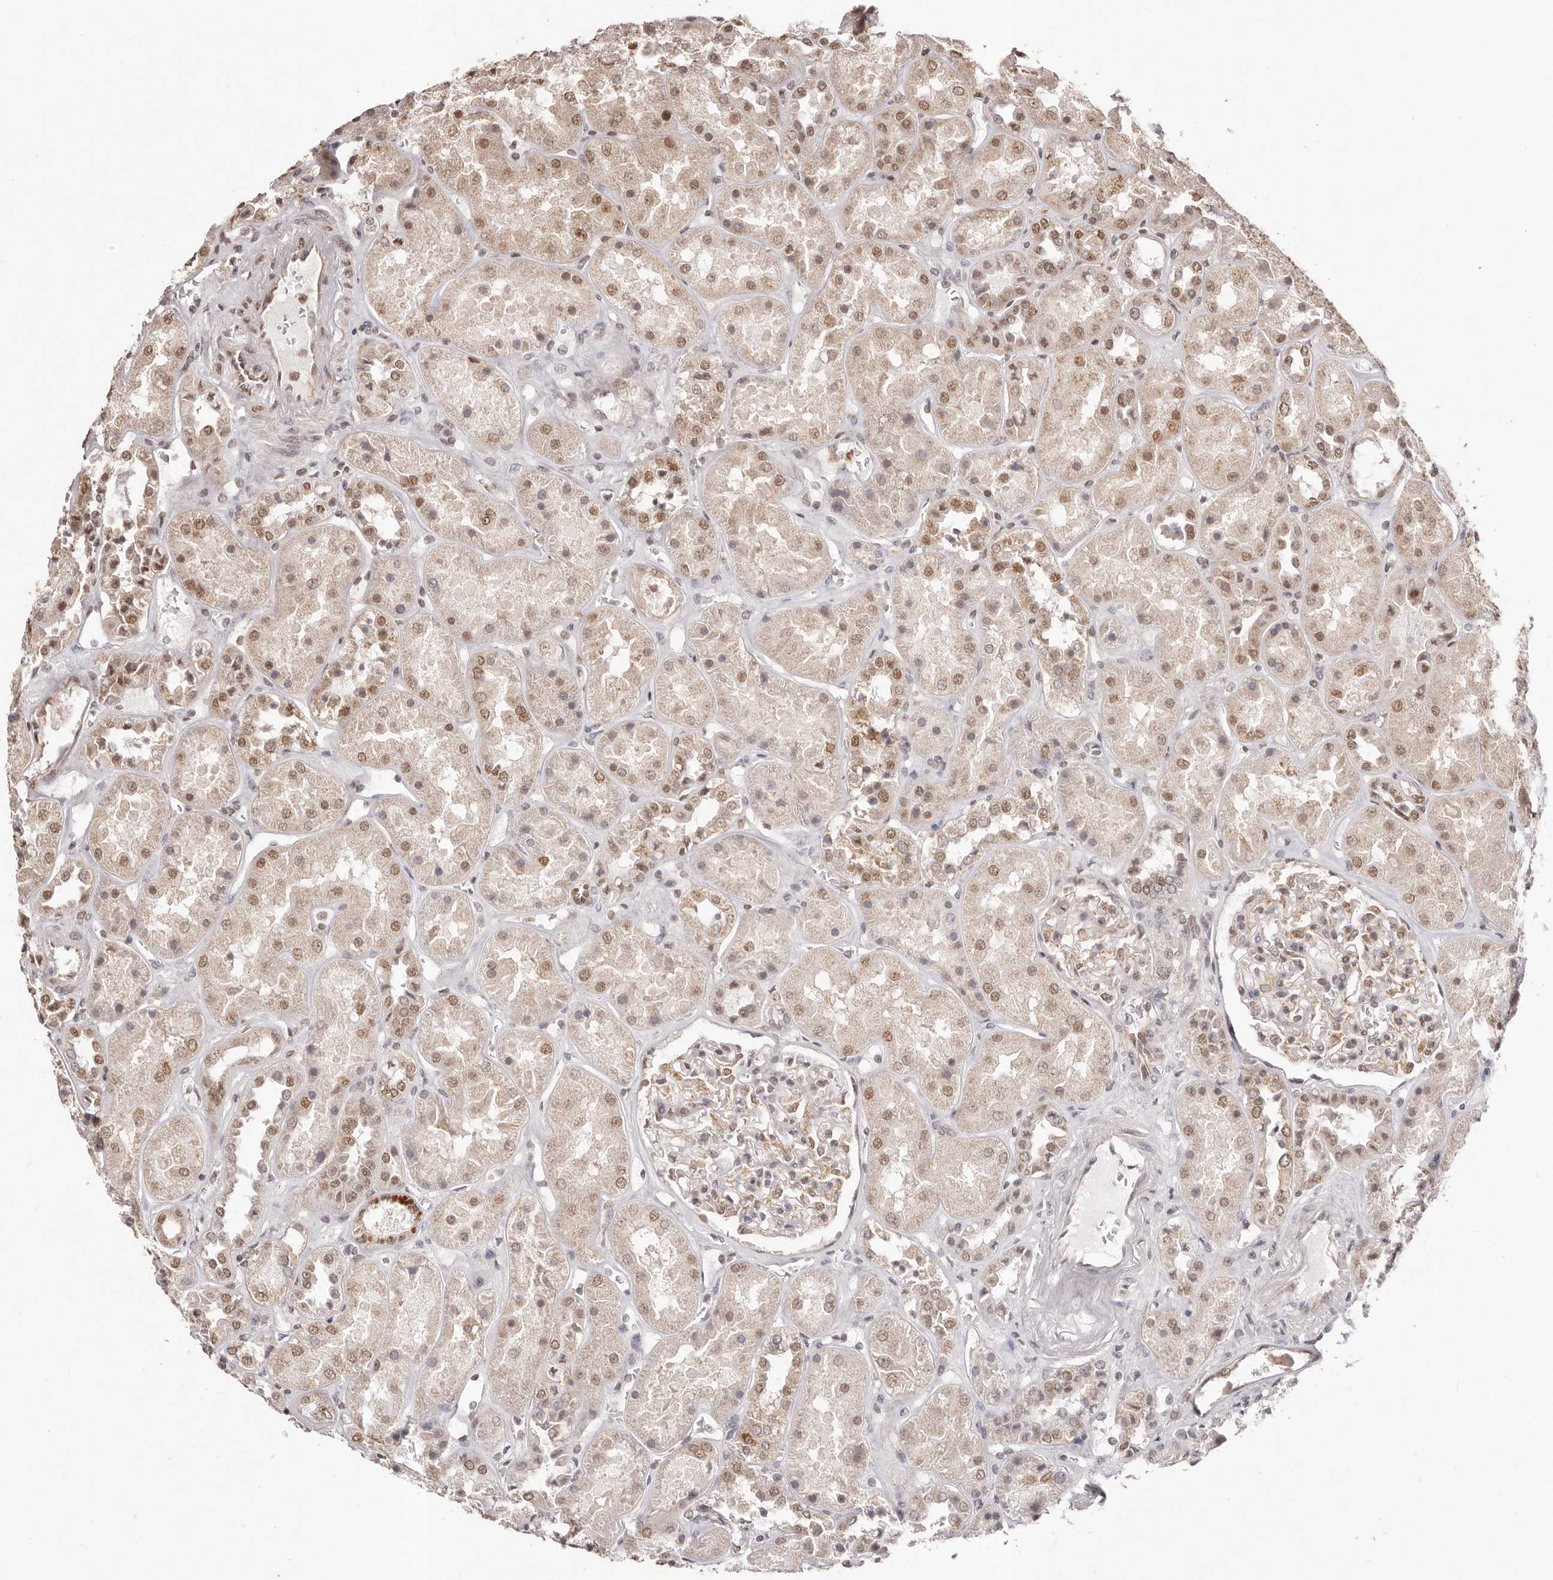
{"staining": {"intensity": "moderate", "quantity": "25%-75%", "location": "nuclear"}, "tissue": "kidney", "cell_type": "Cells in glomeruli", "image_type": "normal", "snomed": [{"axis": "morphology", "description": "Normal tissue, NOS"}, {"axis": "topography", "description": "Kidney"}], "caption": "Immunohistochemistry histopathology image of unremarkable kidney stained for a protein (brown), which shows medium levels of moderate nuclear positivity in approximately 25%-75% of cells in glomeruli.", "gene": "RPS6KA5", "patient": {"sex": "male", "age": 70}}